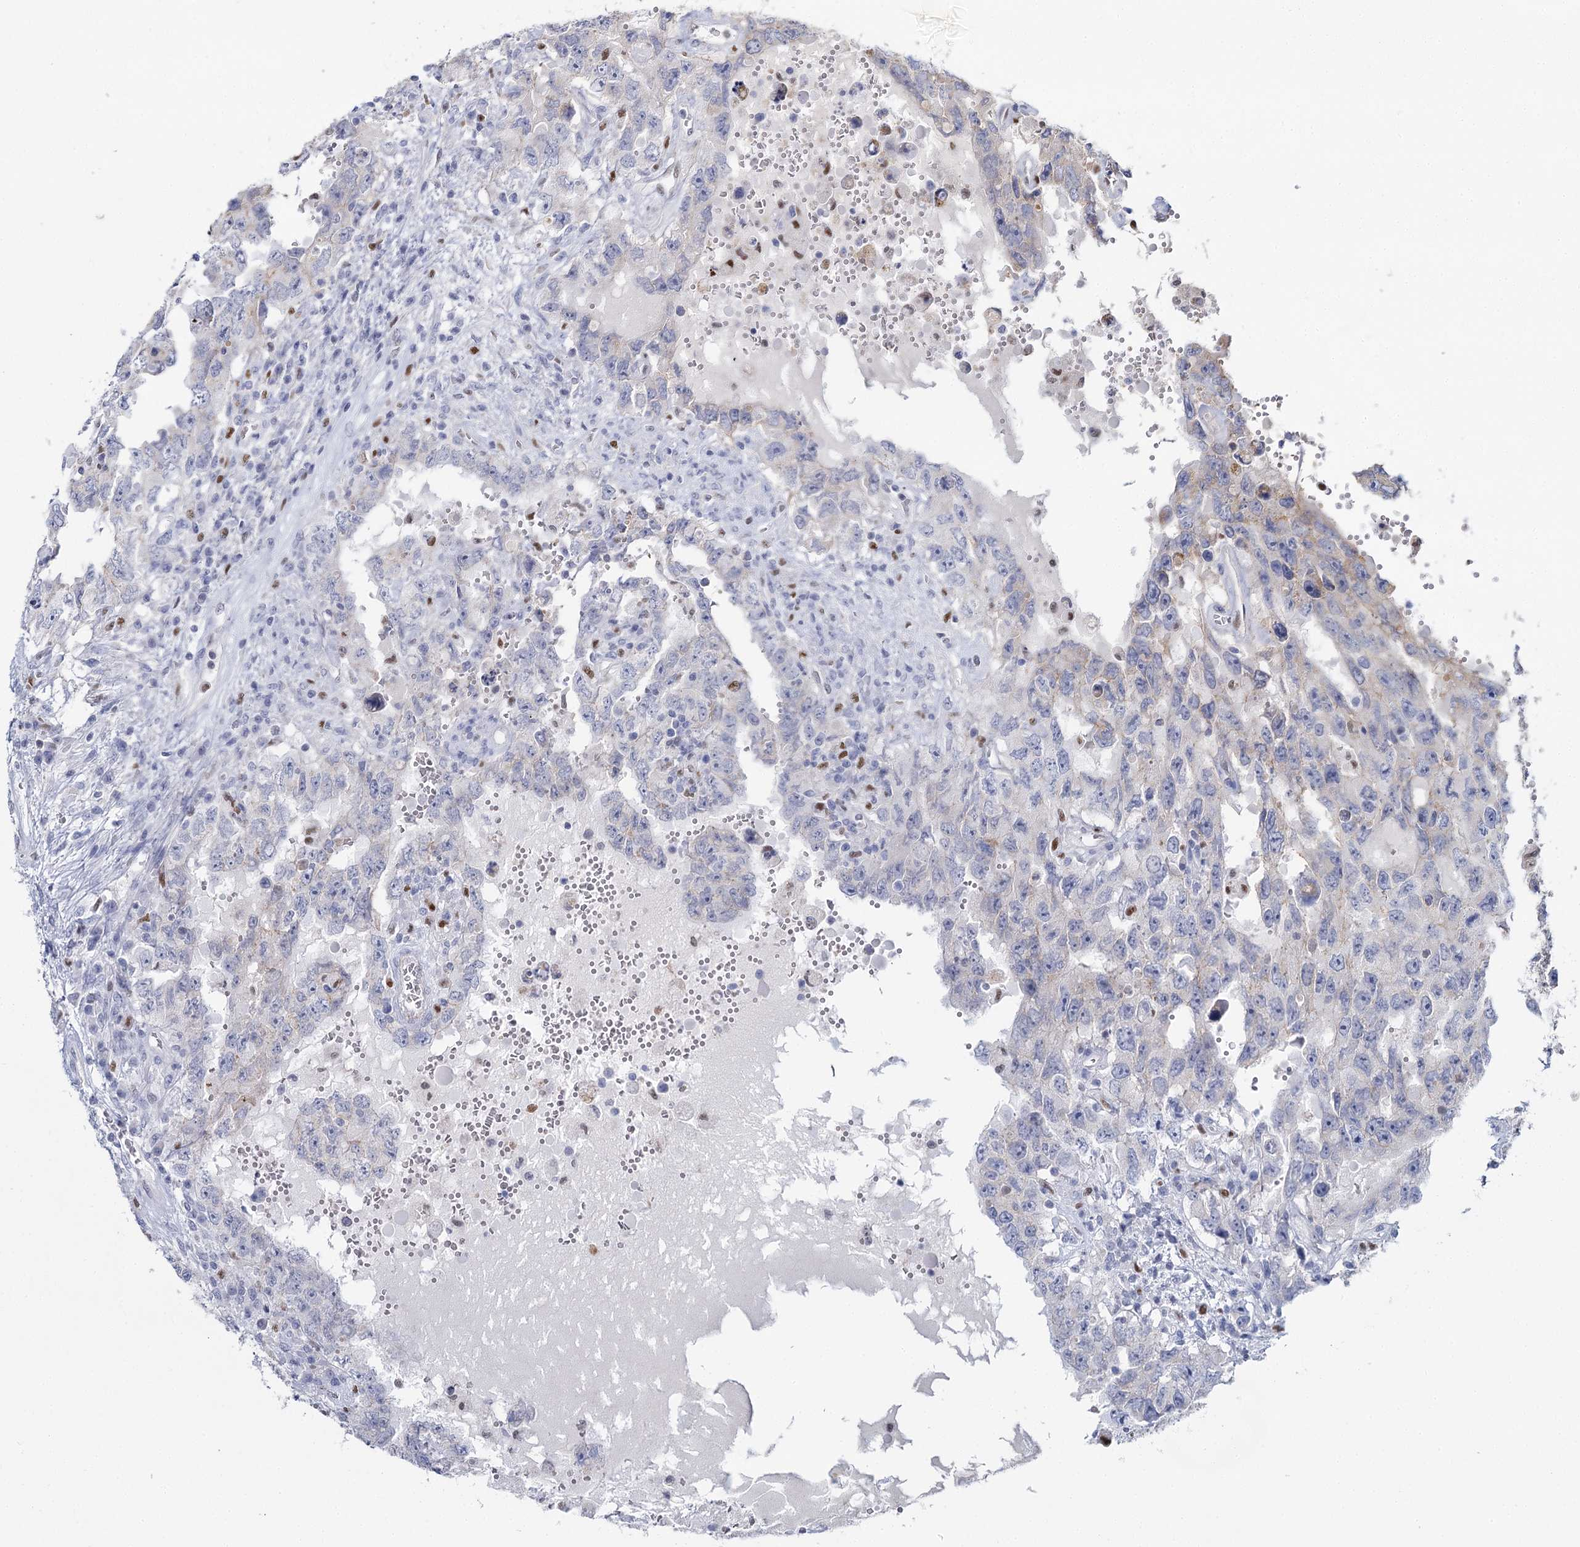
{"staining": {"intensity": "negative", "quantity": "none", "location": "none"}, "tissue": "testis cancer", "cell_type": "Tumor cells", "image_type": "cancer", "snomed": [{"axis": "morphology", "description": "Carcinoma, Embryonal, NOS"}, {"axis": "topography", "description": "Testis"}], "caption": "The IHC histopathology image has no significant positivity in tumor cells of embryonal carcinoma (testis) tissue.", "gene": "IGSF3", "patient": {"sex": "male", "age": 26}}